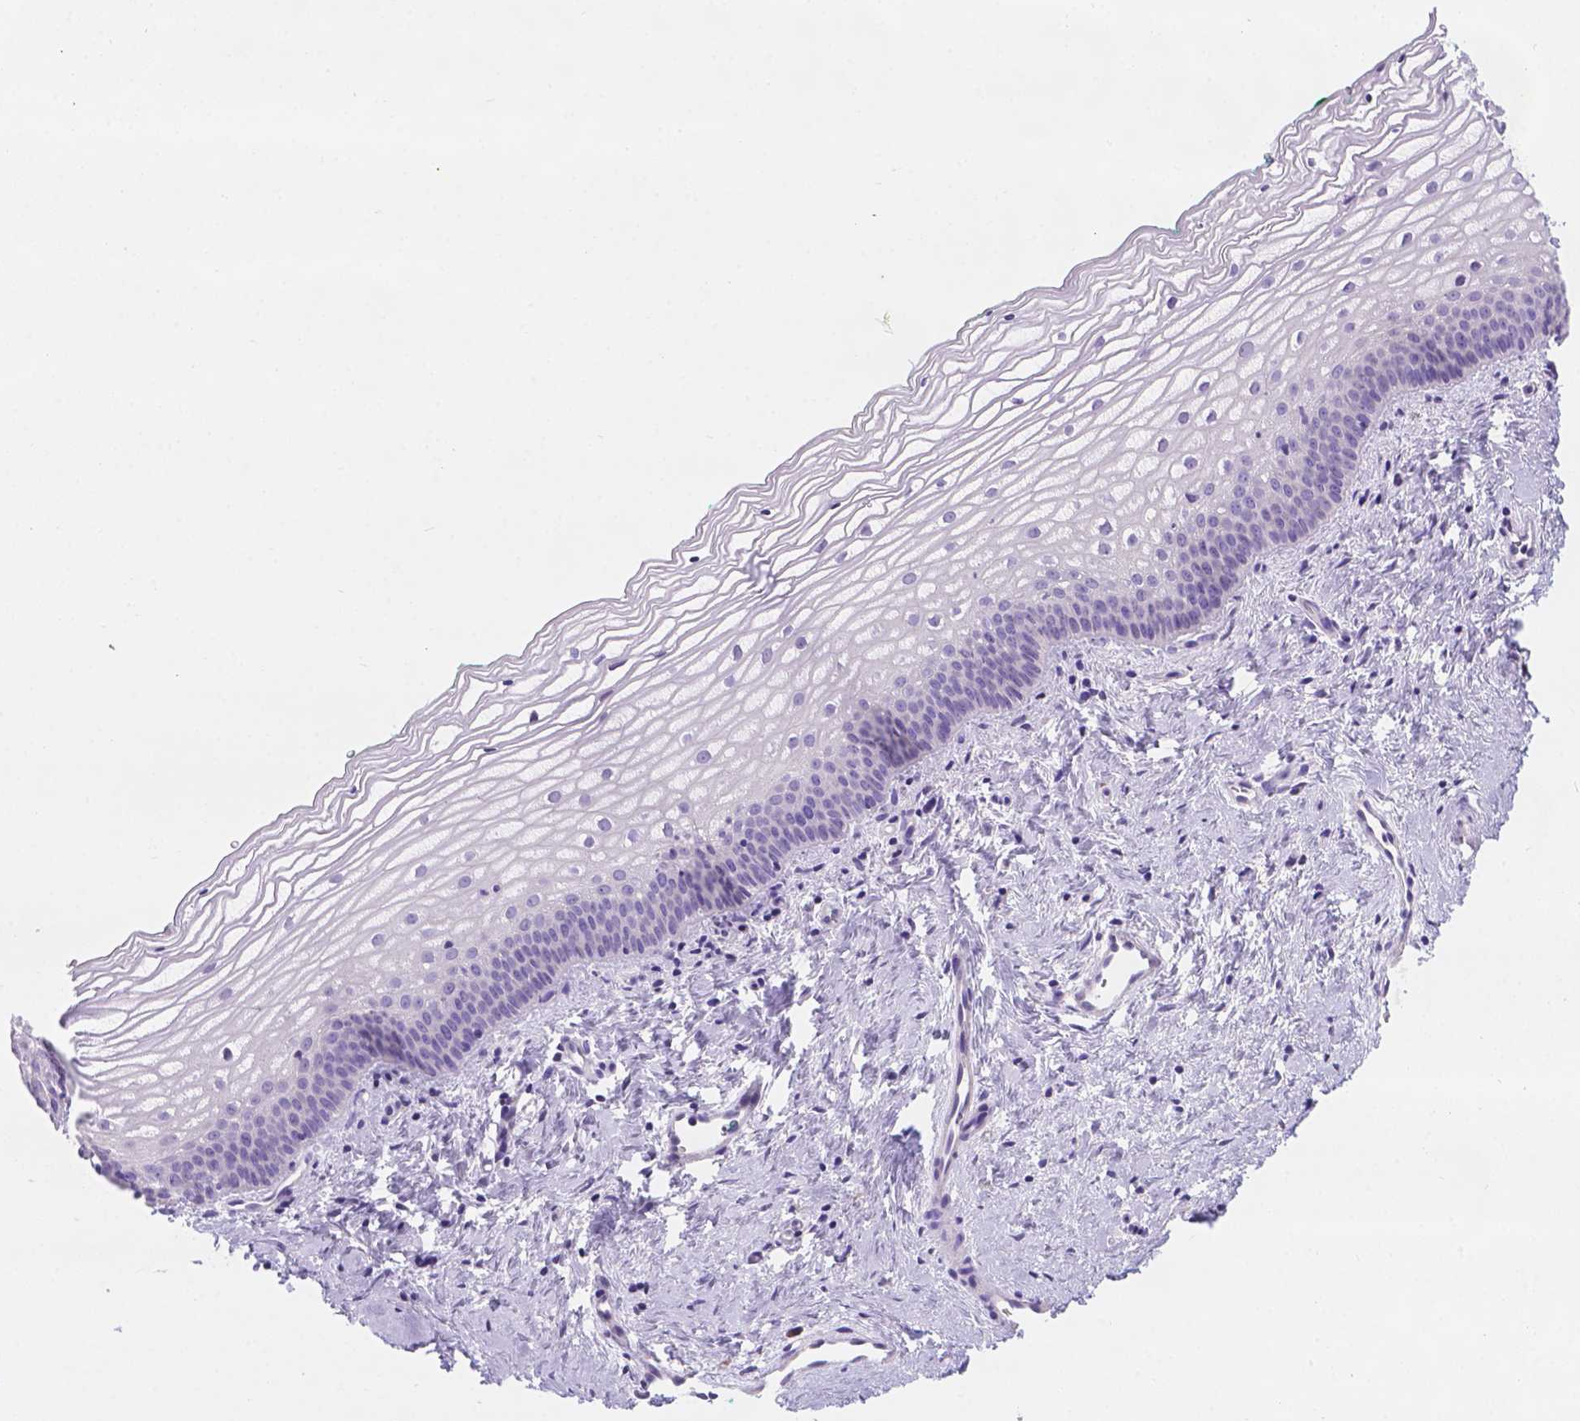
{"staining": {"intensity": "negative", "quantity": "none", "location": "none"}, "tissue": "vagina", "cell_type": "Squamous epithelial cells", "image_type": "normal", "snomed": [{"axis": "morphology", "description": "Normal tissue, NOS"}, {"axis": "topography", "description": "Vagina"}], "caption": "A high-resolution histopathology image shows IHC staining of unremarkable vagina, which shows no significant expression in squamous epithelial cells. (DAB immunohistochemistry (IHC) with hematoxylin counter stain).", "gene": "CD96", "patient": {"sex": "female", "age": 44}}